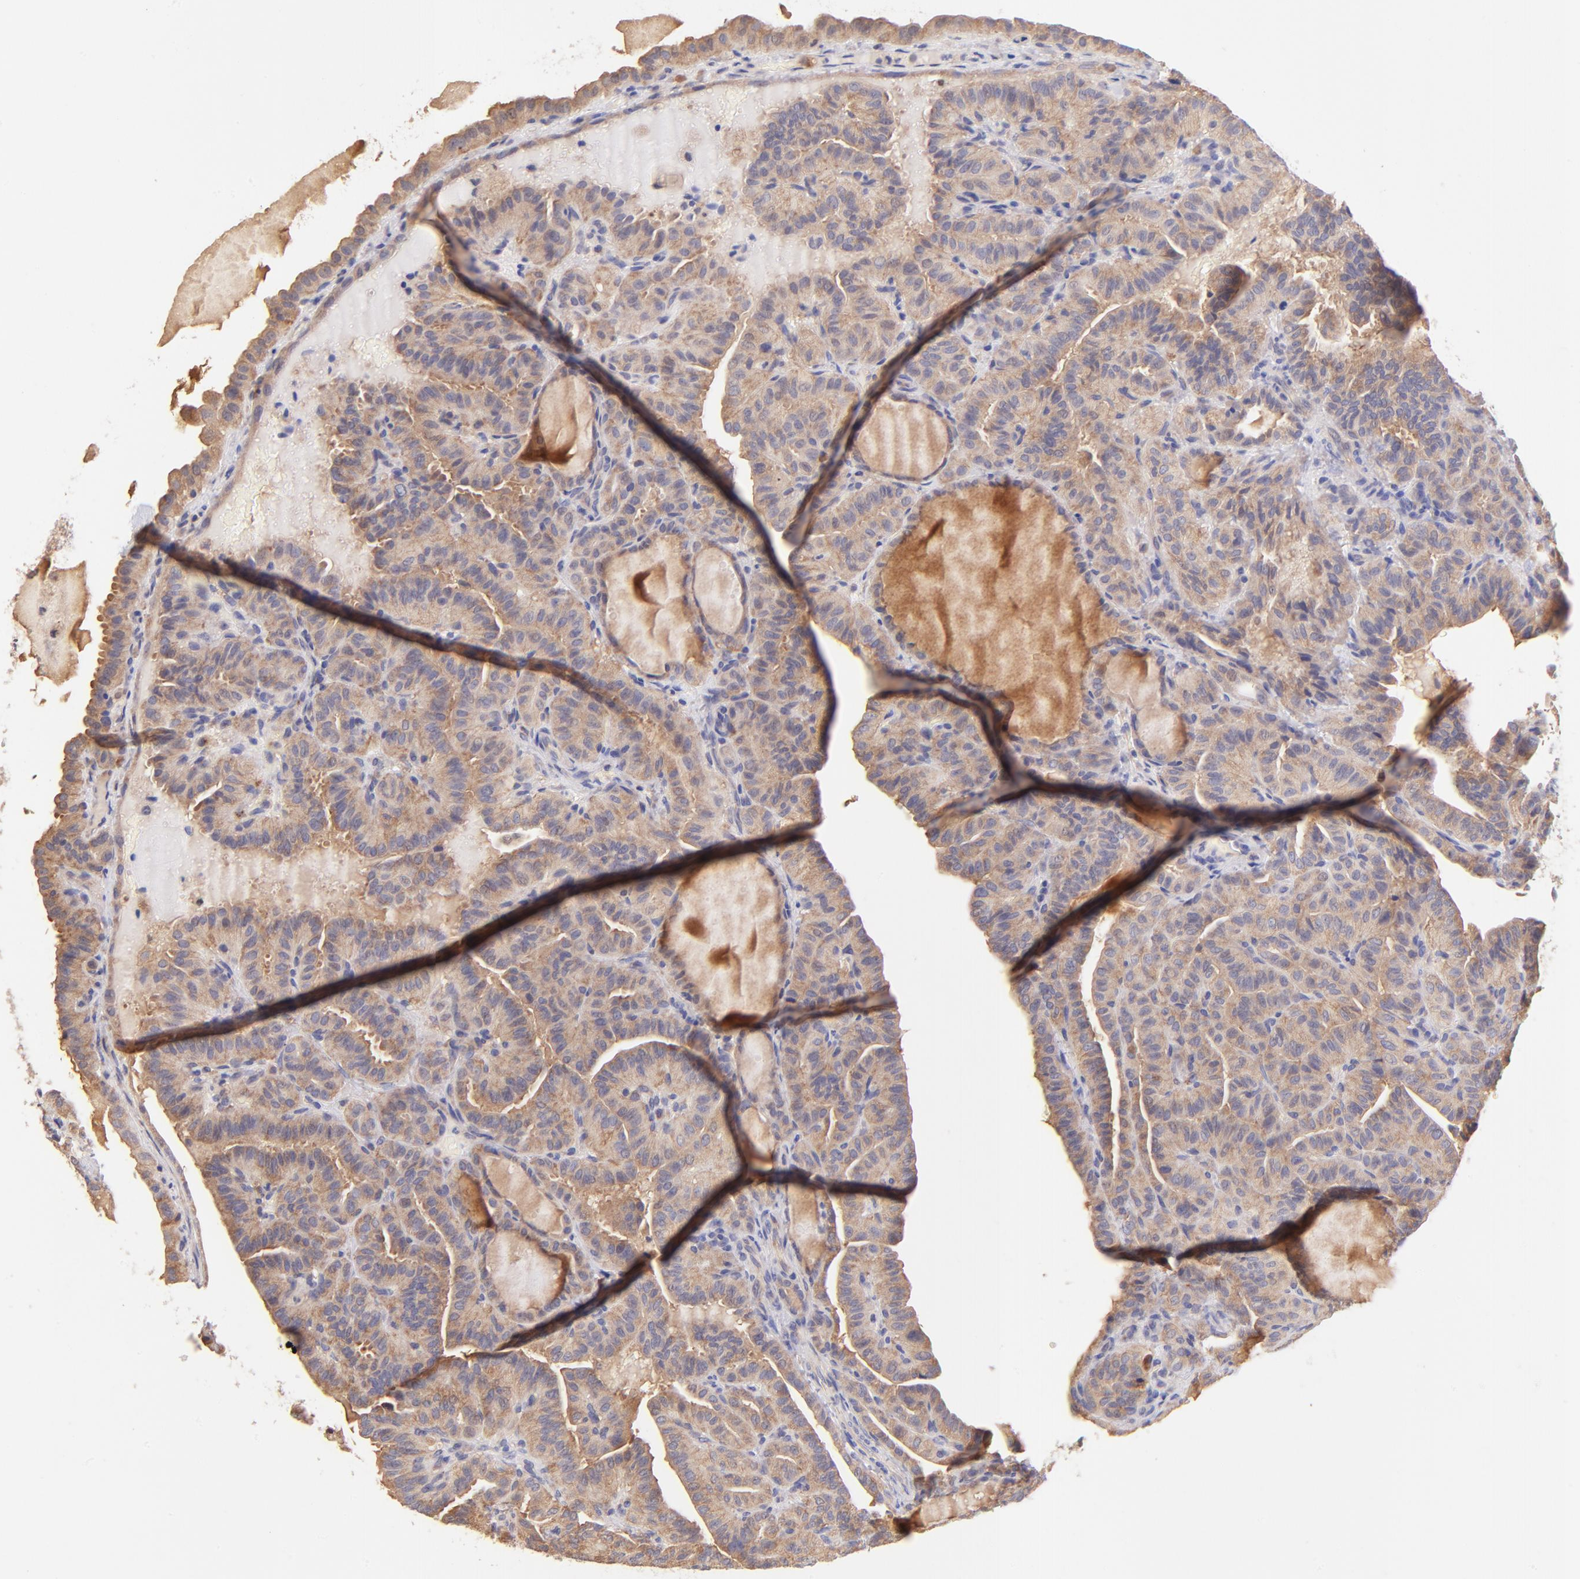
{"staining": {"intensity": "moderate", "quantity": ">75%", "location": "cytoplasmic/membranous"}, "tissue": "thyroid cancer", "cell_type": "Tumor cells", "image_type": "cancer", "snomed": [{"axis": "morphology", "description": "Papillary adenocarcinoma, NOS"}, {"axis": "topography", "description": "Thyroid gland"}], "caption": "DAB immunohistochemical staining of thyroid papillary adenocarcinoma displays moderate cytoplasmic/membranous protein staining in approximately >75% of tumor cells. Using DAB (brown) and hematoxylin (blue) stains, captured at high magnification using brightfield microscopy.", "gene": "RPL11", "patient": {"sex": "male", "age": 77}}